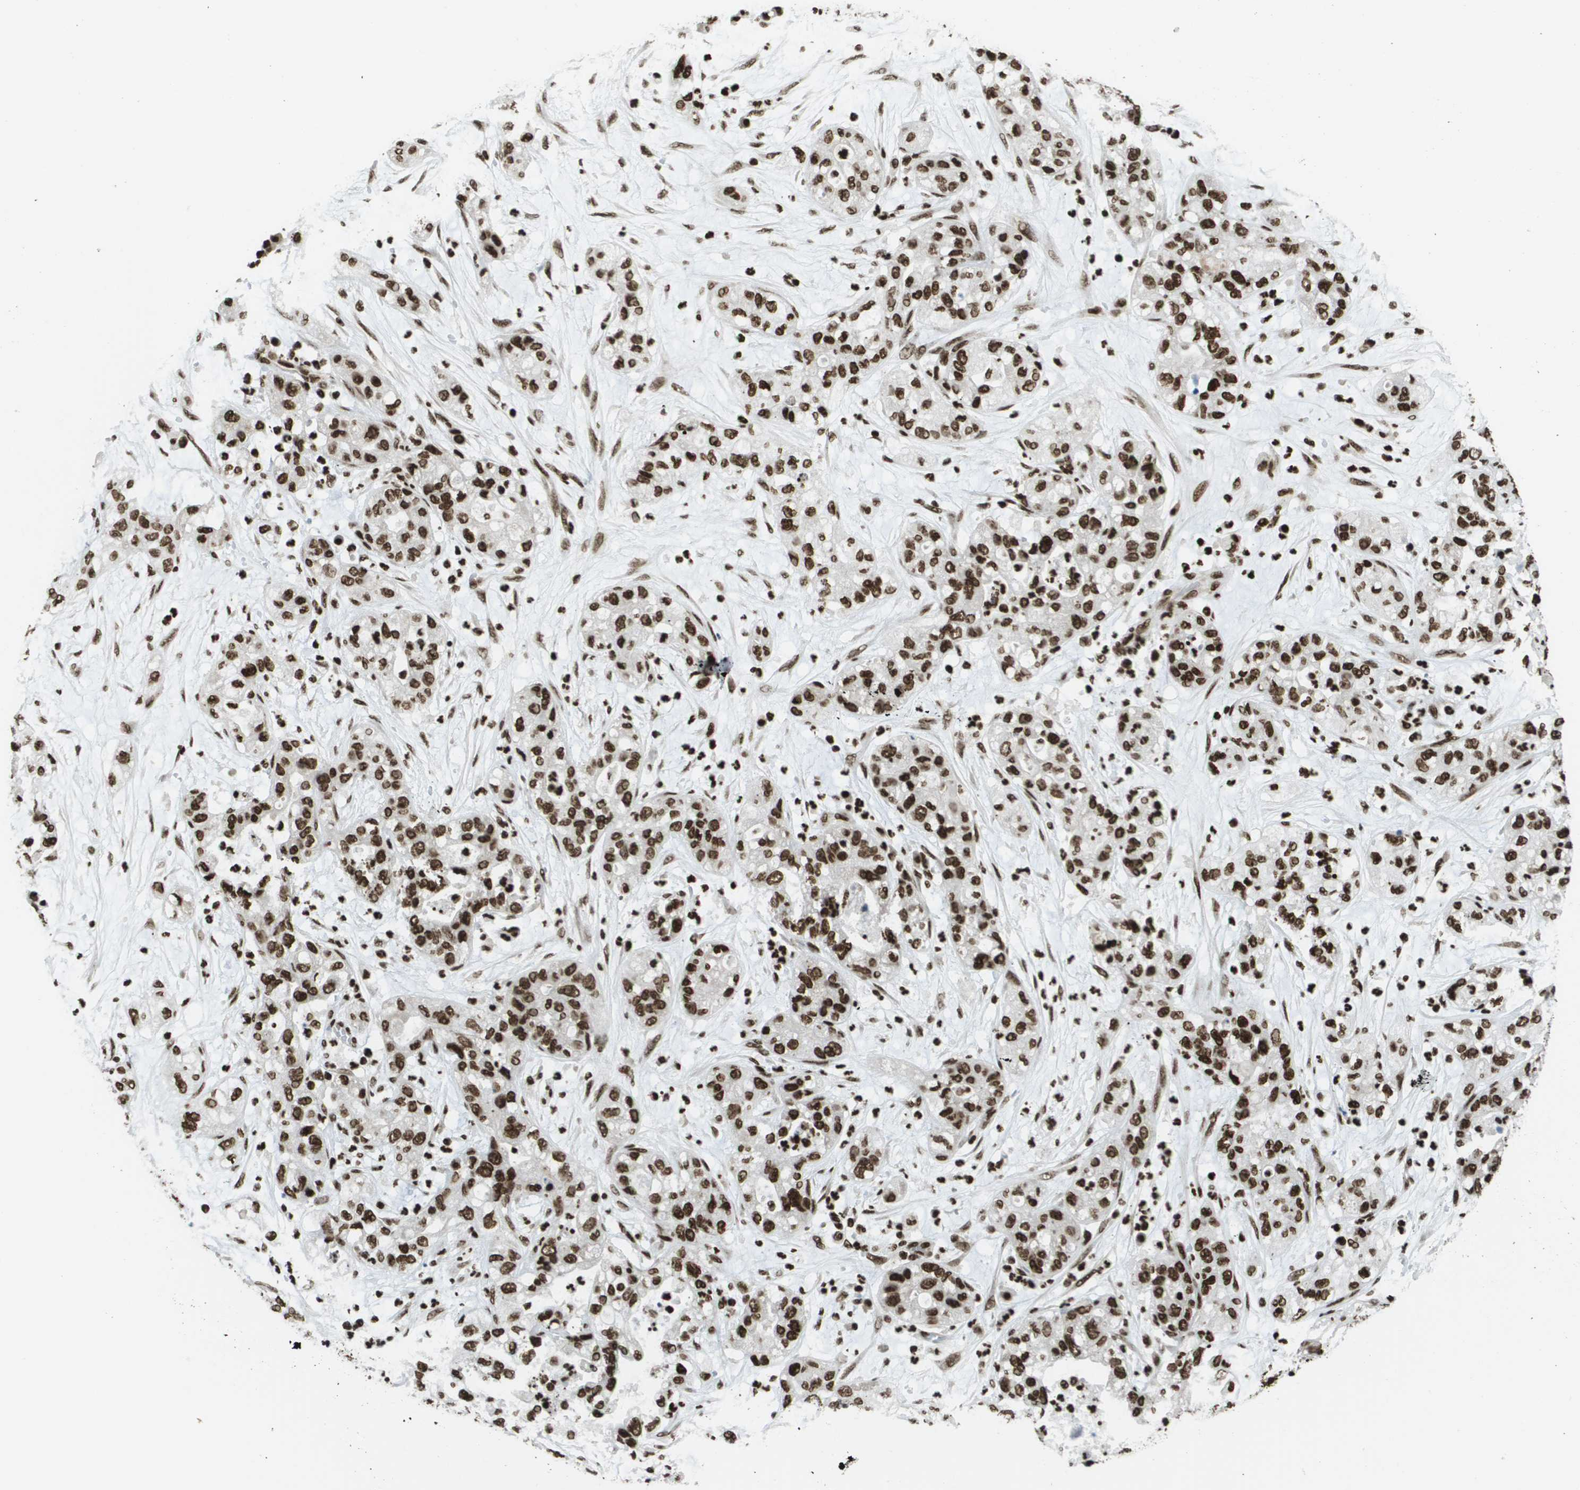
{"staining": {"intensity": "strong", "quantity": ">75%", "location": "nuclear"}, "tissue": "pancreatic cancer", "cell_type": "Tumor cells", "image_type": "cancer", "snomed": [{"axis": "morphology", "description": "Adenocarcinoma, NOS"}, {"axis": "topography", "description": "Pancreas"}], "caption": "Strong nuclear expression is appreciated in approximately >75% of tumor cells in adenocarcinoma (pancreatic).", "gene": "GLYR1", "patient": {"sex": "female", "age": 78}}